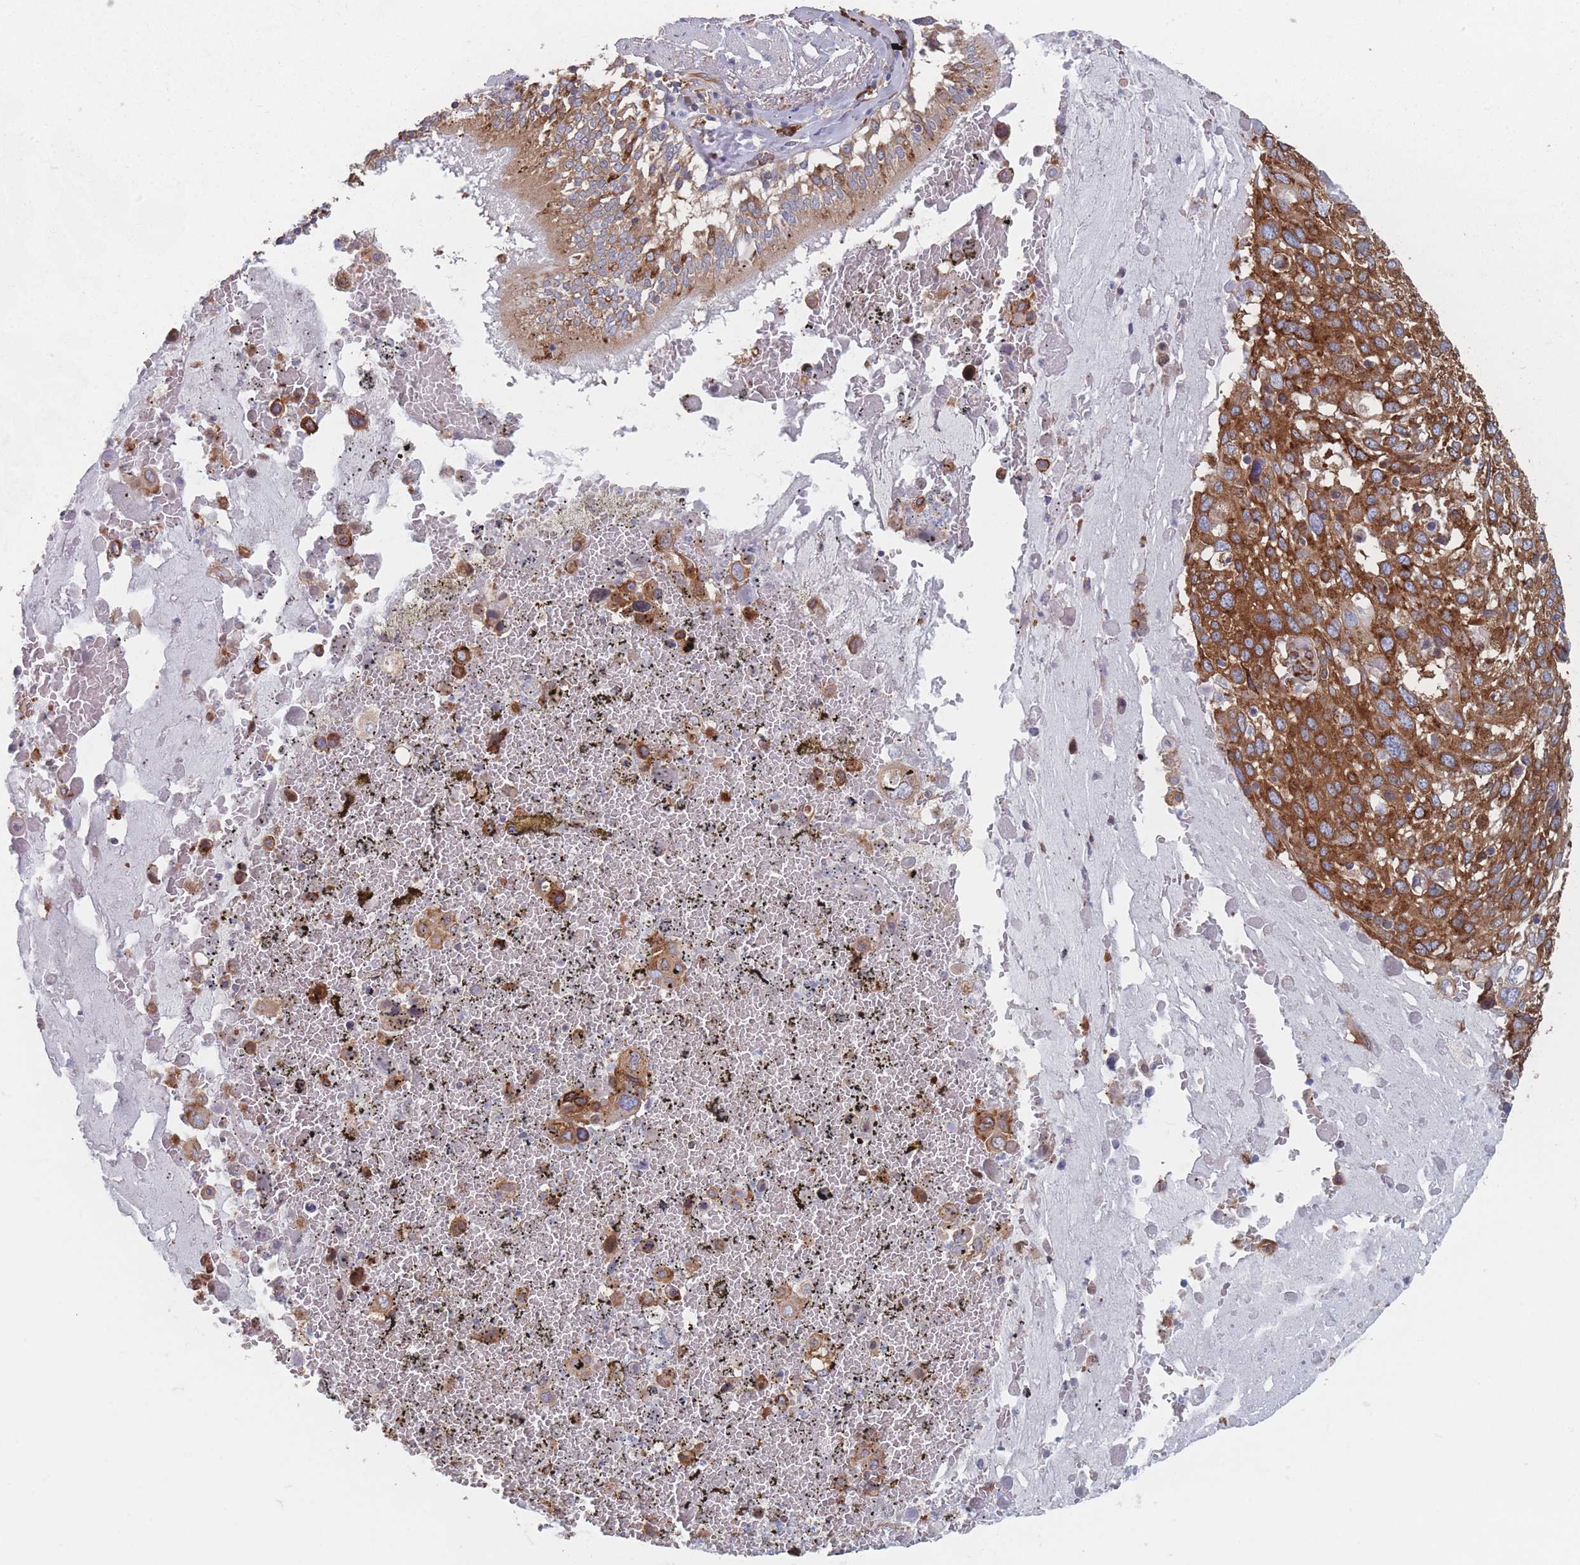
{"staining": {"intensity": "strong", "quantity": ">75%", "location": "cytoplasmic/membranous"}, "tissue": "lung cancer", "cell_type": "Tumor cells", "image_type": "cancer", "snomed": [{"axis": "morphology", "description": "Squamous cell carcinoma, NOS"}, {"axis": "topography", "description": "Lung"}], "caption": "The photomicrograph displays staining of lung cancer (squamous cell carcinoma), revealing strong cytoplasmic/membranous protein expression (brown color) within tumor cells. Using DAB (brown) and hematoxylin (blue) stains, captured at high magnification using brightfield microscopy.", "gene": "EEF1B2", "patient": {"sex": "male", "age": 65}}